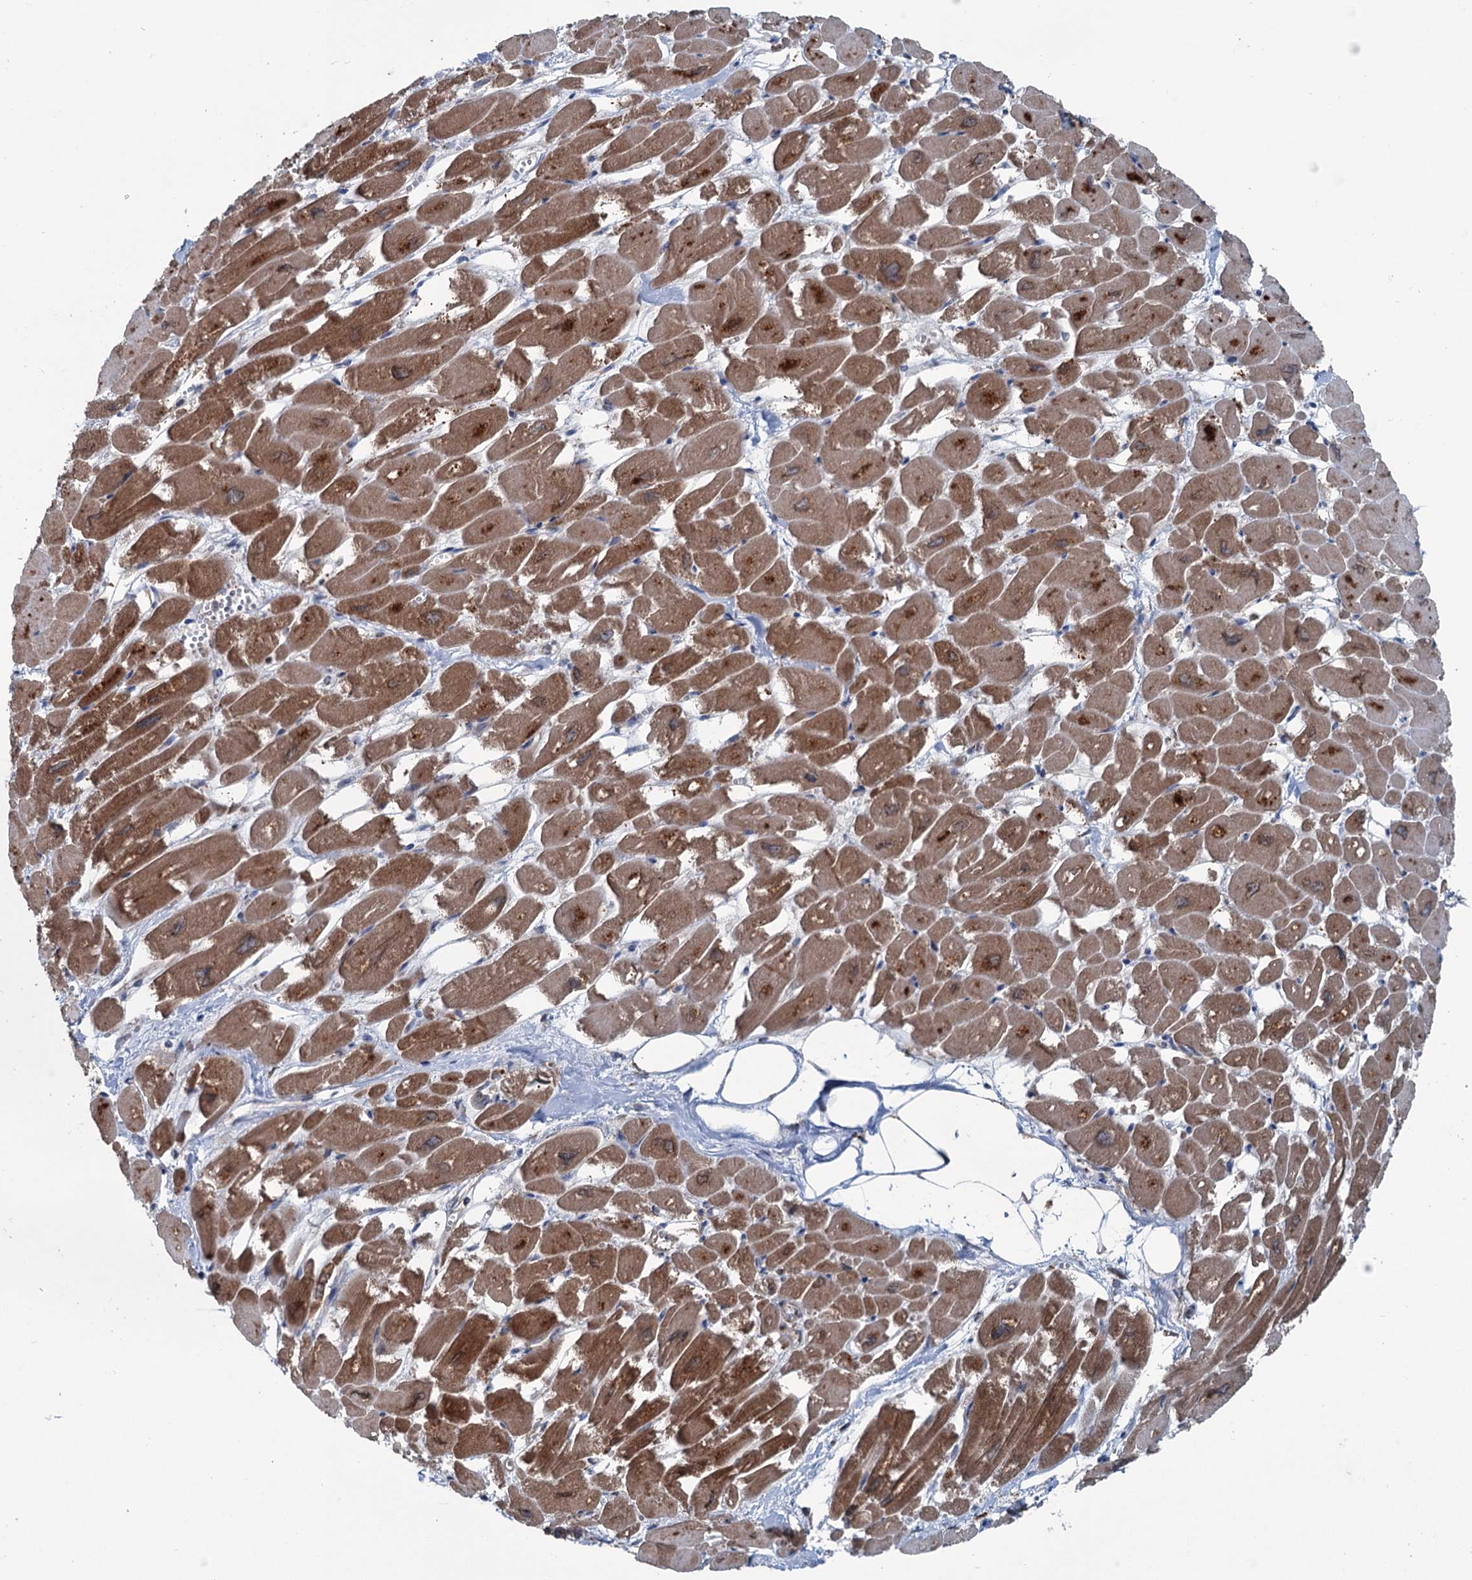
{"staining": {"intensity": "moderate", "quantity": ">75%", "location": "cytoplasmic/membranous"}, "tissue": "heart muscle", "cell_type": "Cardiomyocytes", "image_type": "normal", "snomed": [{"axis": "morphology", "description": "Normal tissue, NOS"}, {"axis": "topography", "description": "Heart"}], "caption": "Cardiomyocytes exhibit medium levels of moderate cytoplasmic/membranous expression in approximately >75% of cells in benign heart muscle.", "gene": "CALCOCO1", "patient": {"sex": "male", "age": 54}}